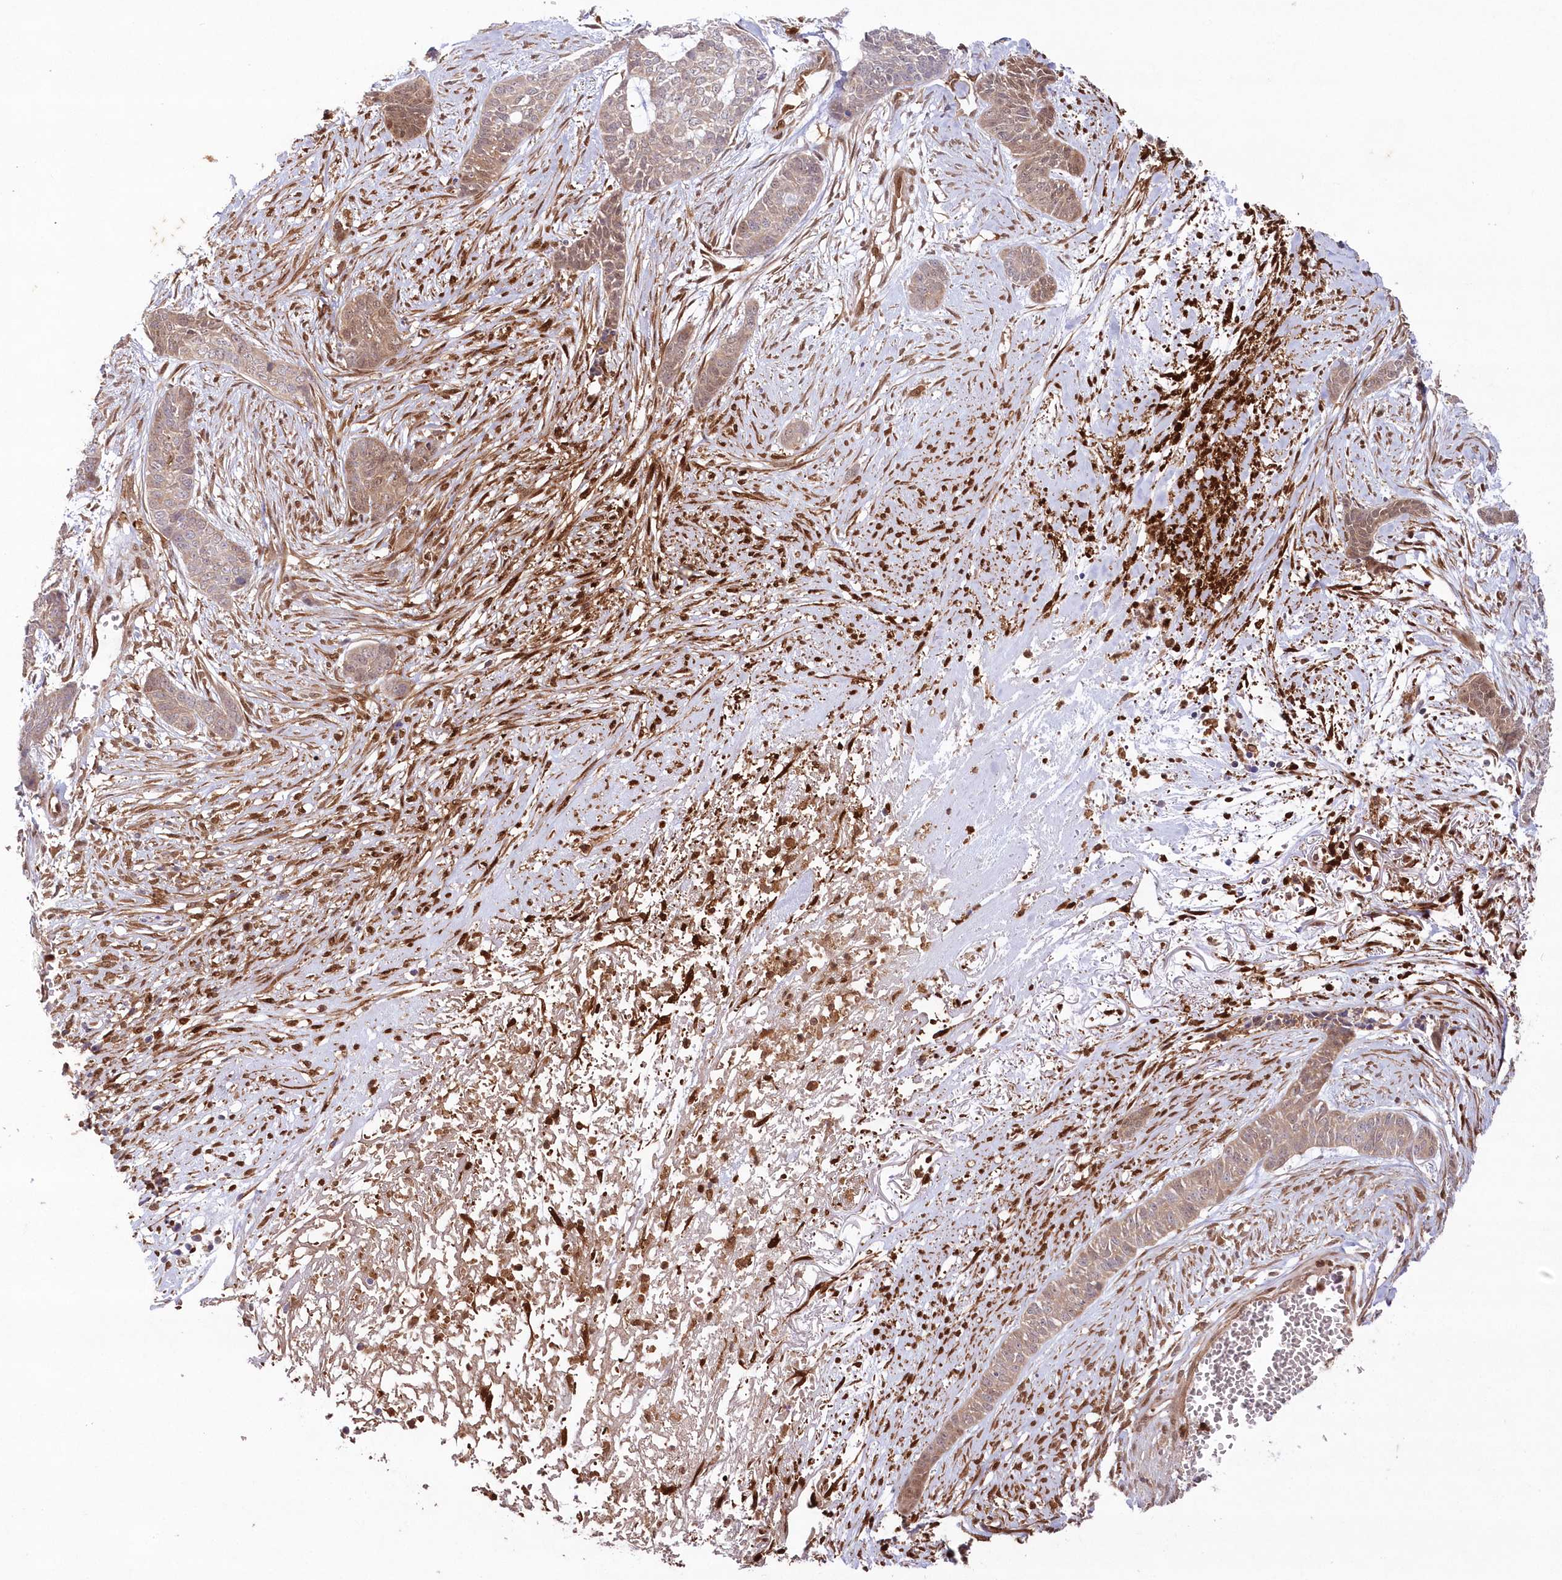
{"staining": {"intensity": "moderate", "quantity": ">75%", "location": "cytoplasmic/membranous"}, "tissue": "skin cancer", "cell_type": "Tumor cells", "image_type": "cancer", "snomed": [{"axis": "morphology", "description": "Basal cell carcinoma"}, {"axis": "topography", "description": "Skin"}], "caption": "Protein expression analysis of human skin cancer reveals moderate cytoplasmic/membranous positivity in about >75% of tumor cells.", "gene": "GBE1", "patient": {"sex": "female", "age": 64}}